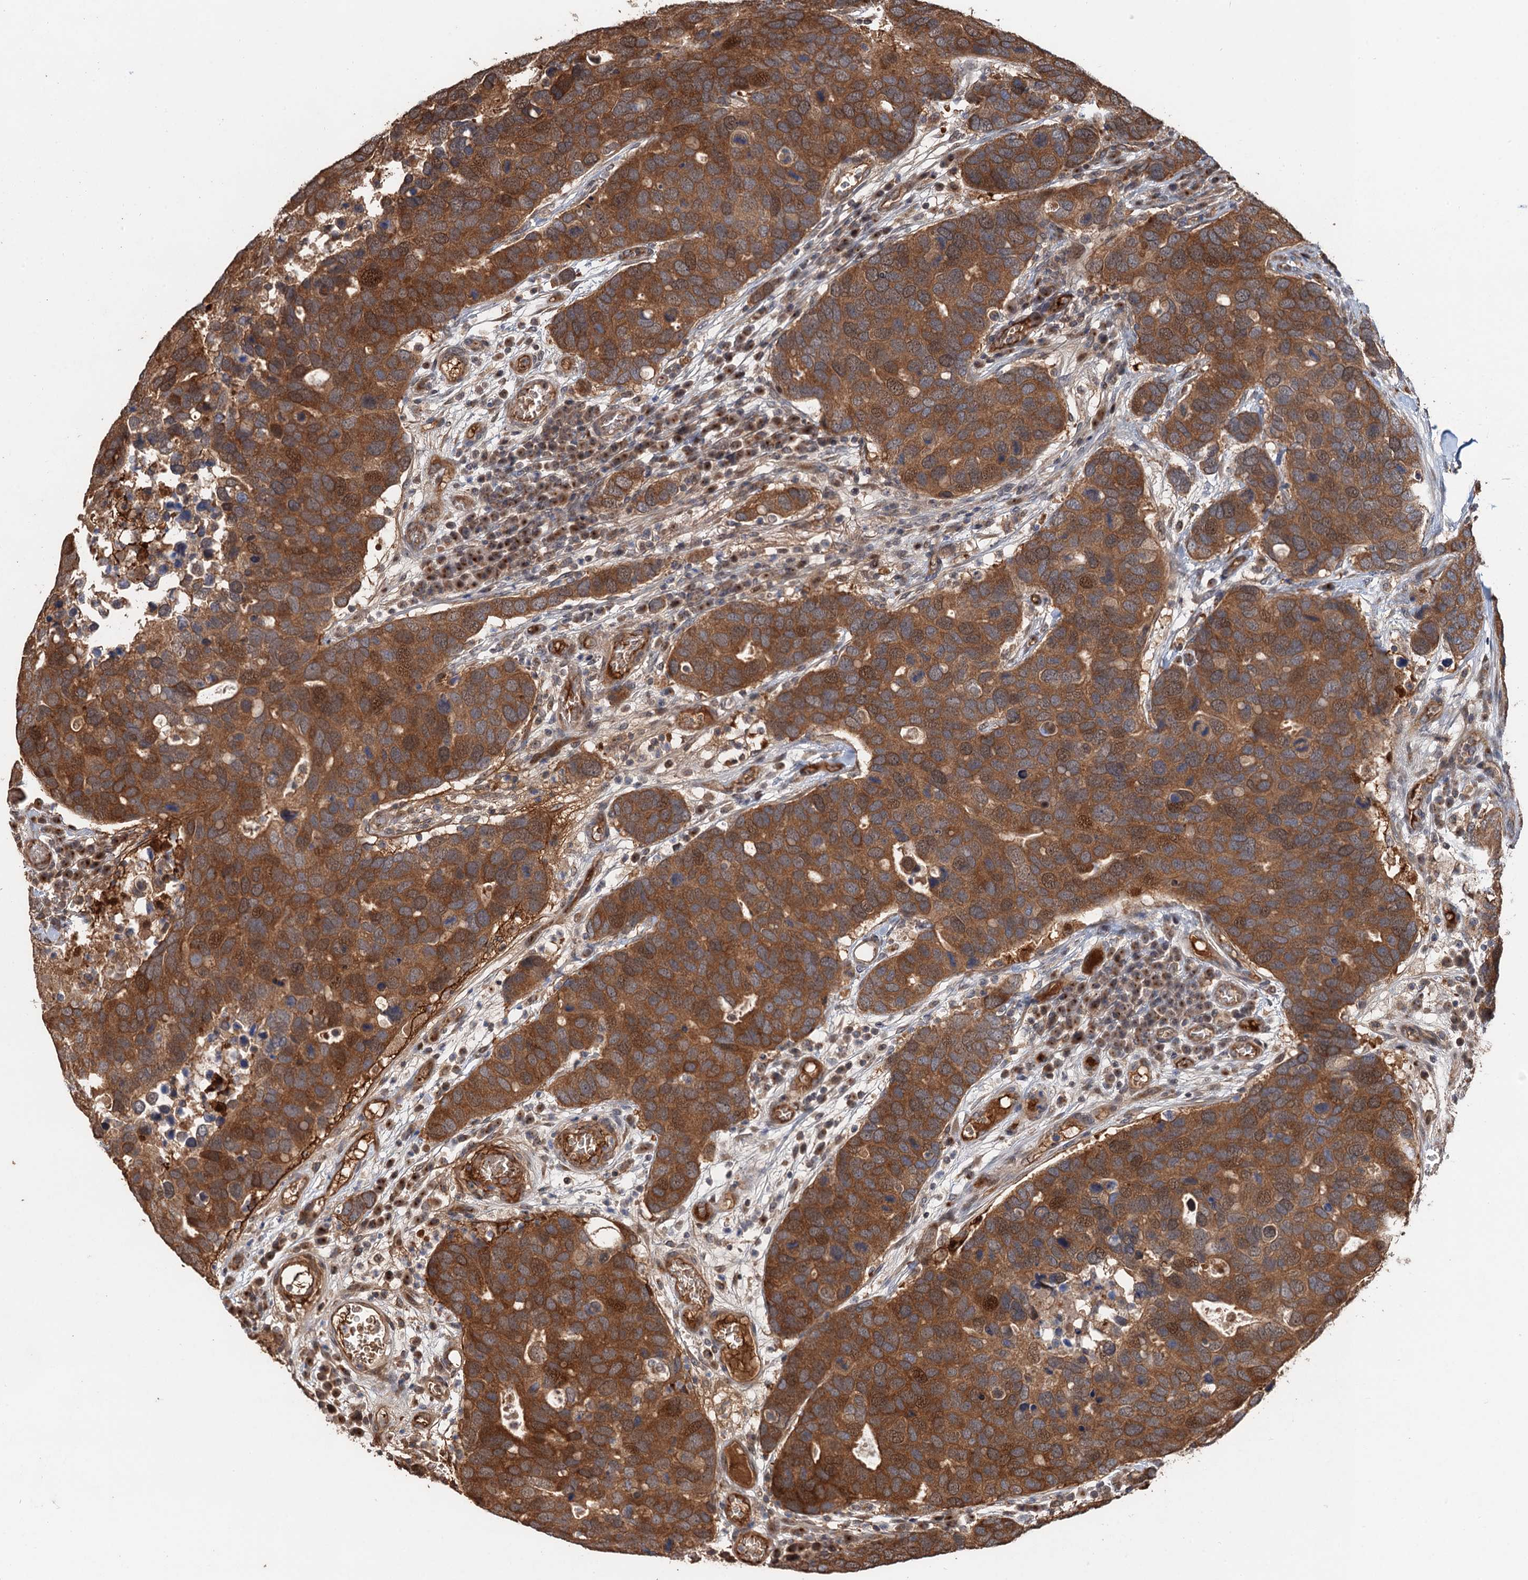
{"staining": {"intensity": "strong", "quantity": ">75%", "location": "cytoplasmic/membranous"}, "tissue": "breast cancer", "cell_type": "Tumor cells", "image_type": "cancer", "snomed": [{"axis": "morphology", "description": "Duct carcinoma"}, {"axis": "topography", "description": "Breast"}], "caption": "Protein expression analysis of breast intraductal carcinoma shows strong cytoplasmic/membranous staining in approximately >75% of tumor cells.", "gene": "DEXI", "patient": {"sex": "female", "age": 83}}